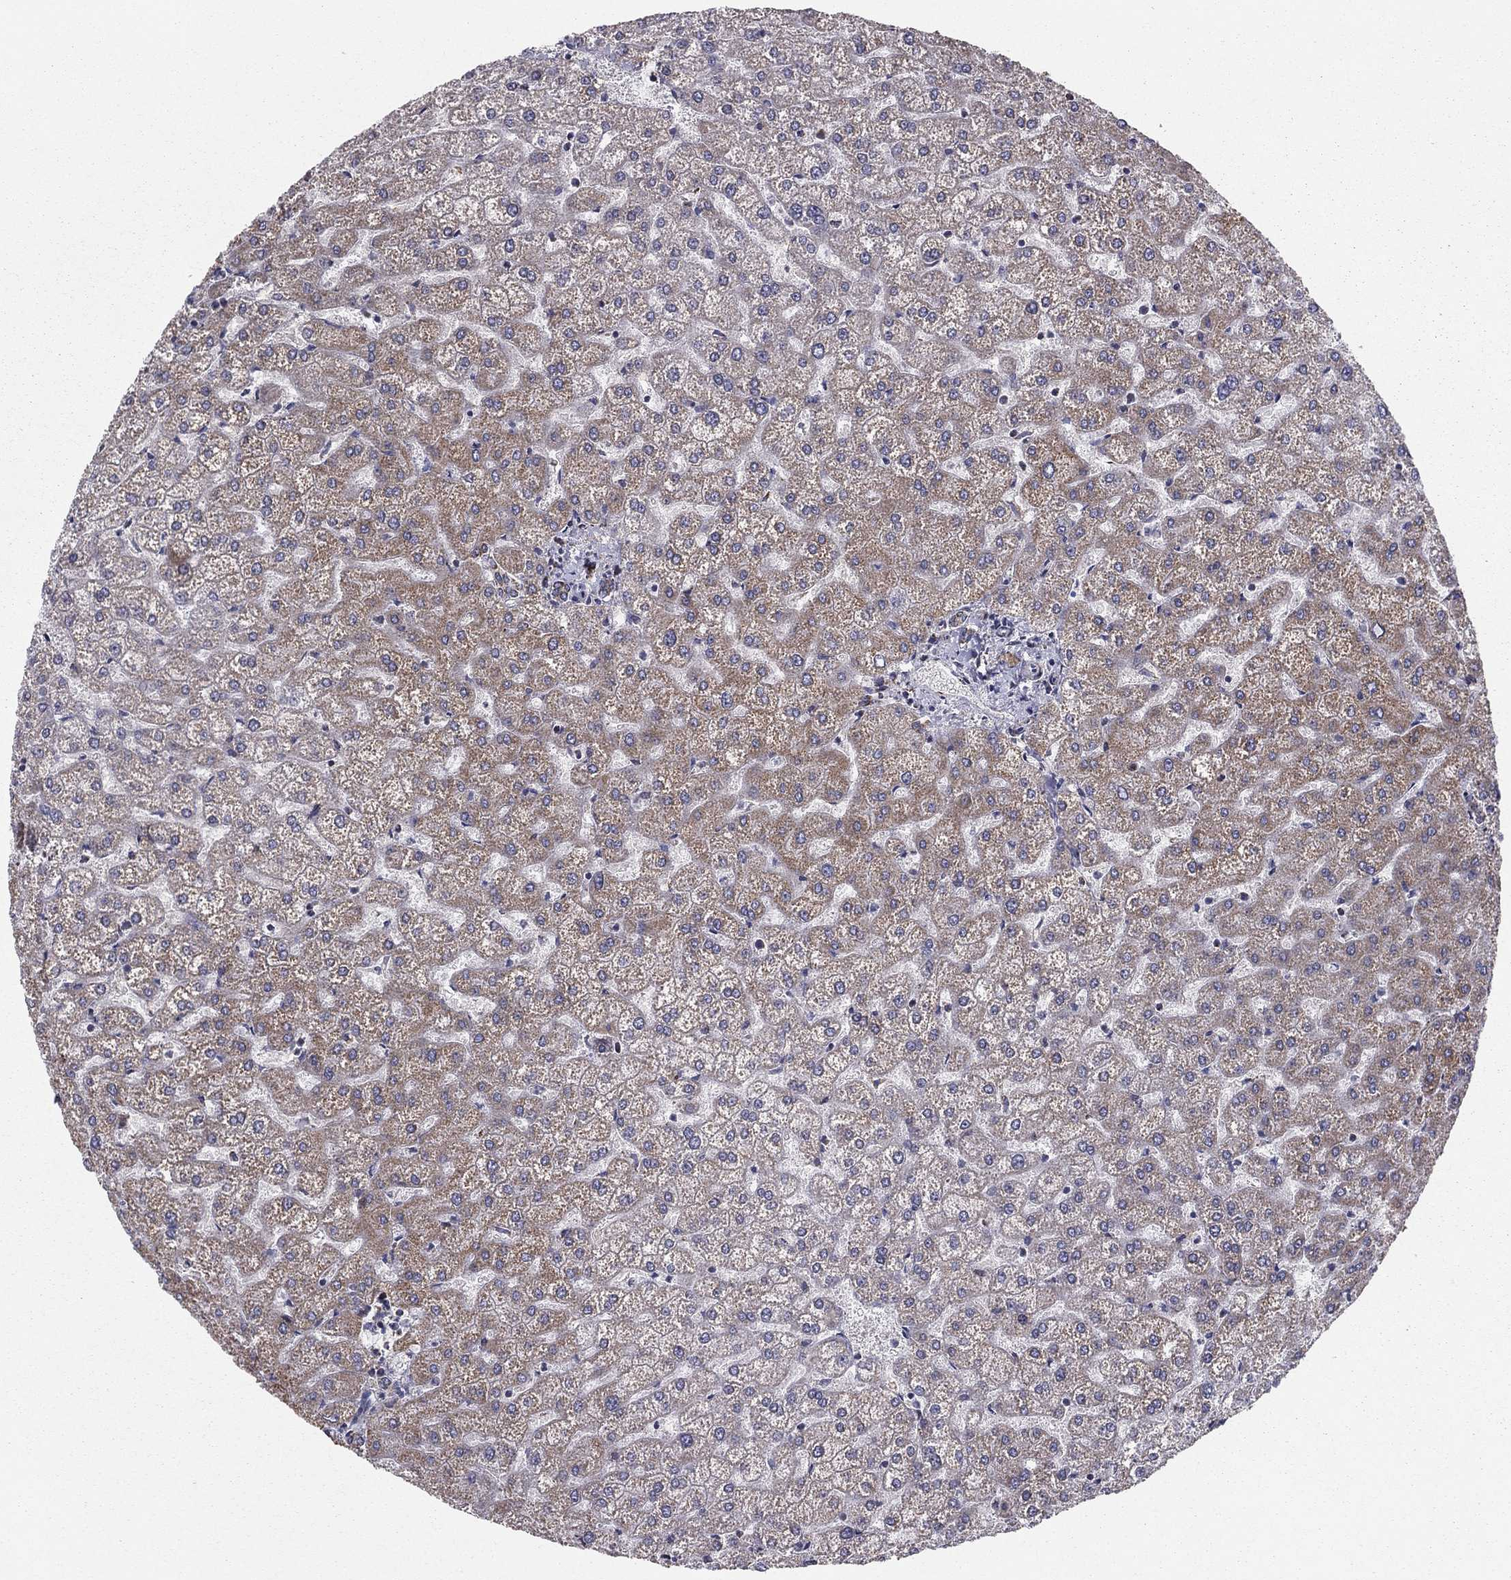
{"staining": {"intensity": "weak", "quantity": "25%-75%", "location": "cytoplasmic/membranous"}, "tissue": "liver", "cell_type": "Cholangiocytes", "image_type": "normal", "snomed": [{"axis": "morphology", "description": "Normal tissue, NOS"}, {"axis": "topography", "description": "Liver"}], "caption": "Liver stained with a protein marker displays weak staining in cholangiocytes.", "gene": "NDUFV1", "patient": {"sex": "female", "age": 32}}